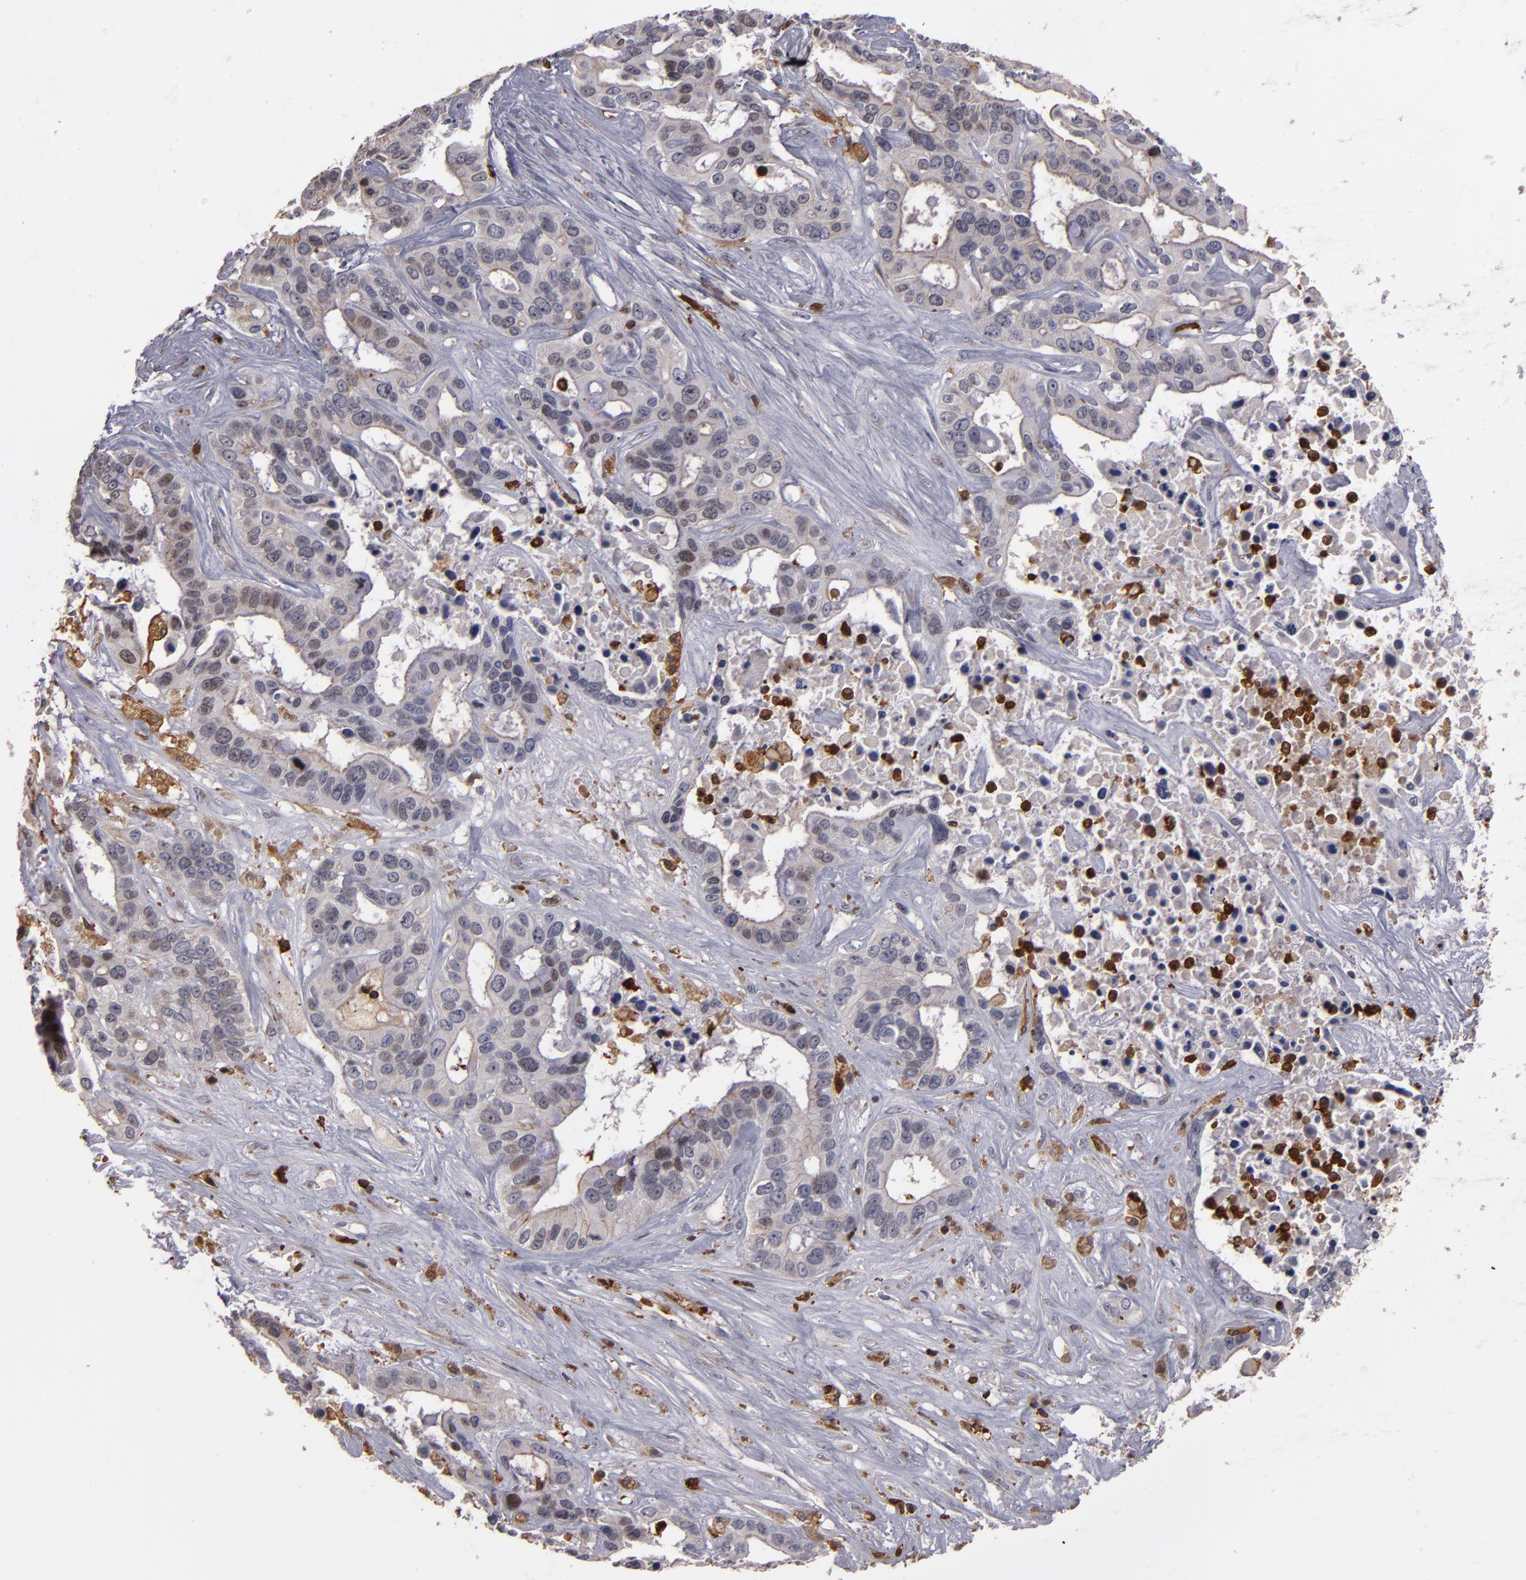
{"staining": {"intensity": "weak", "quantity": "<25%", "location": "nuclear"}, "tissue": "liver cancer", "cell_type": "Tumor cells", "image_type": "cancer", "snomed": [{"axis": "morphology", "description": "Cholangiocarcinoma"}, {"axis": "topography", "description": "Liver"}], "caption": "Liver cancer (cholangiocarcinoma) was stained to show a protein in brown. There is no significant positivity in tumor cells. Brightfield microscopy of IHC stained with DAB (3,3'-diaminobenzidine) (brown) and hematoxylin (blue), captured at high magnification.", "gene": "WAS", "patient": {"sex": "female", "age": 65}}